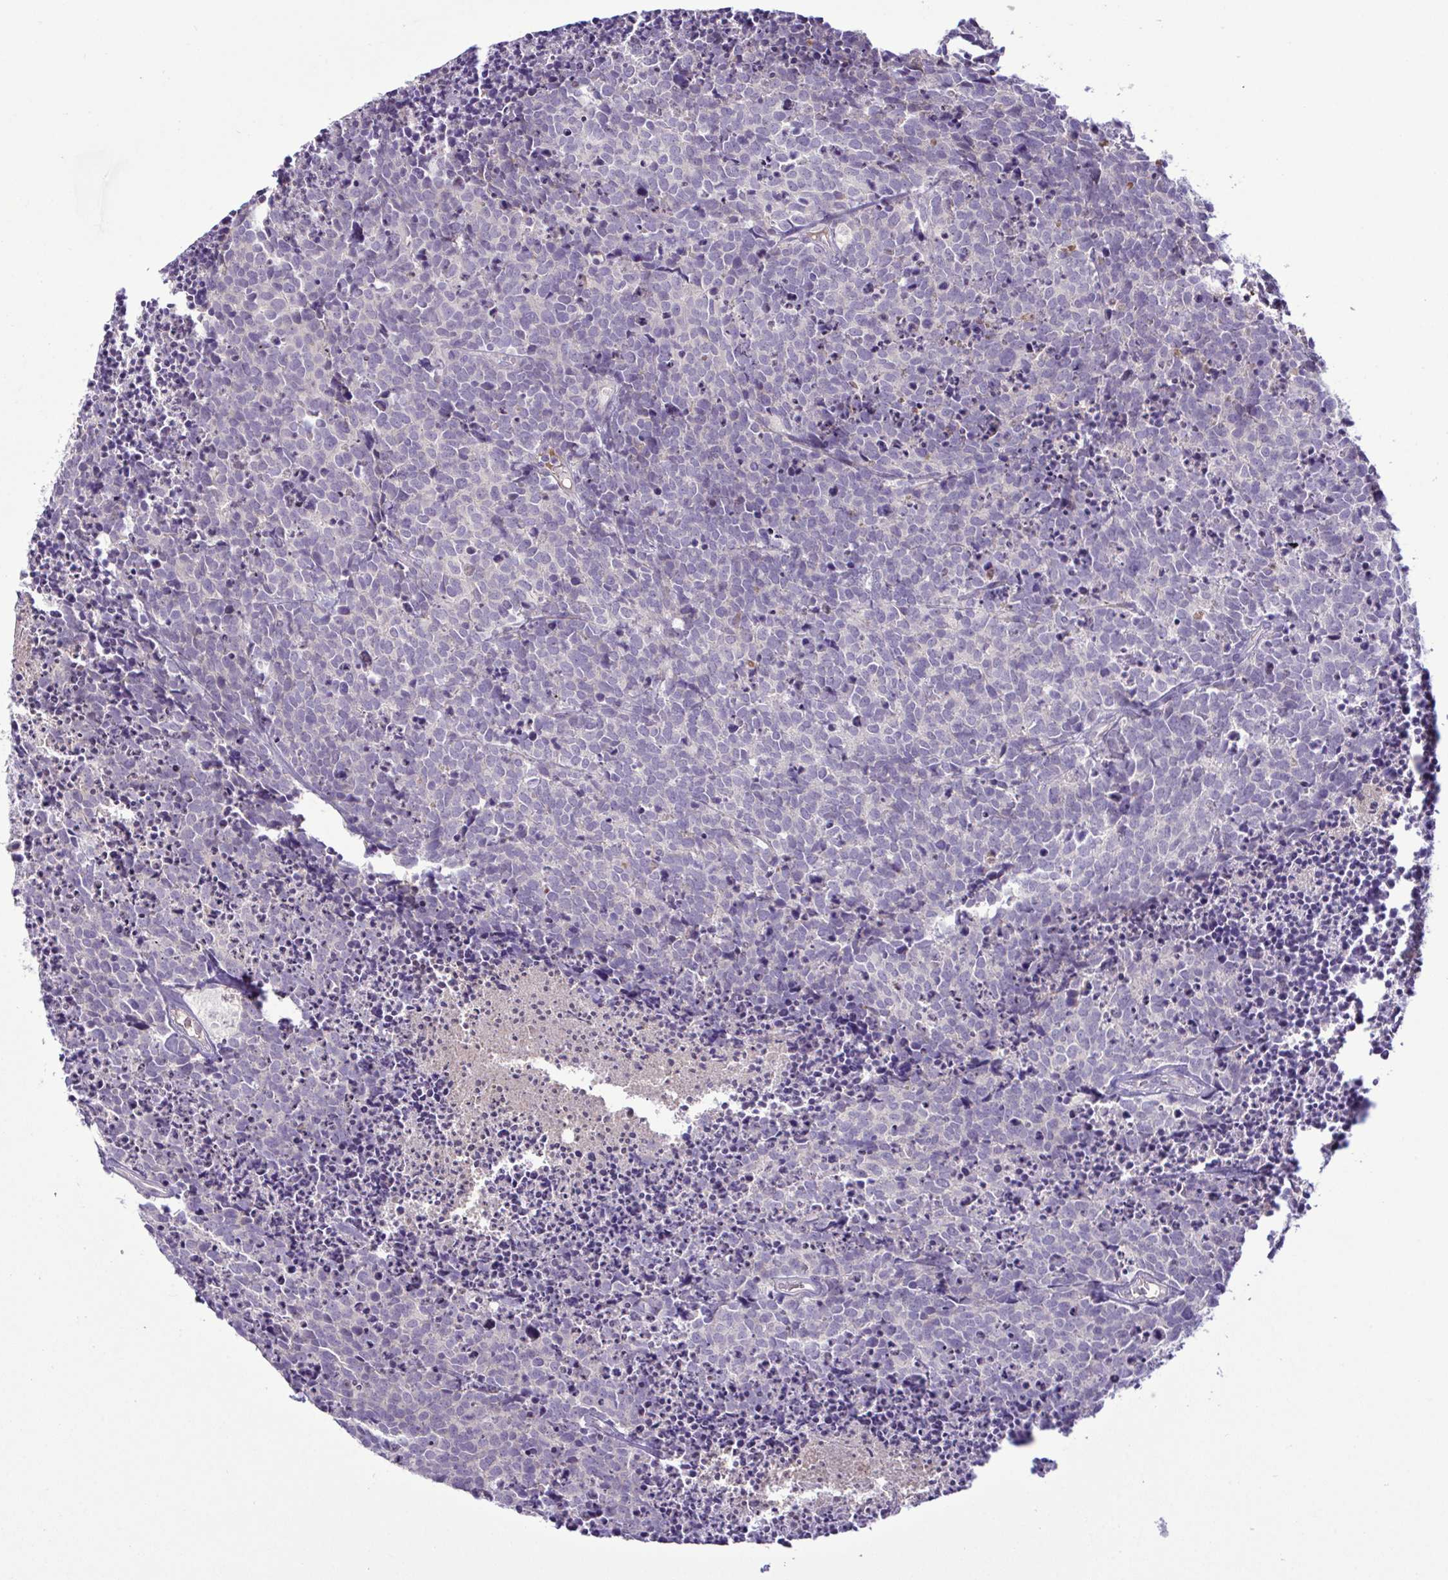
{"staining": {"intensity": "negative", "quantity": "none", "location": "none"}, "tissue": "carcinoid", "cell_type": "Tumor cells", "image_type": "cancer", "snomed": [{"axis": "morphology", "description": "Carcinoid, malignant, NOS"}, {"axis": "topography", "description": "Skin"}], "caption": "High power microscopy photomicrograph of an IHC micrograph of malignant carcinoid, revealing no significant expression in tumor cells. (DAB (3,3'-diaminobenzidine) immunohistochemistry, high magnification).", "gene": "SYNPO2L", "patient": {"sex": "female", "age": 79}}